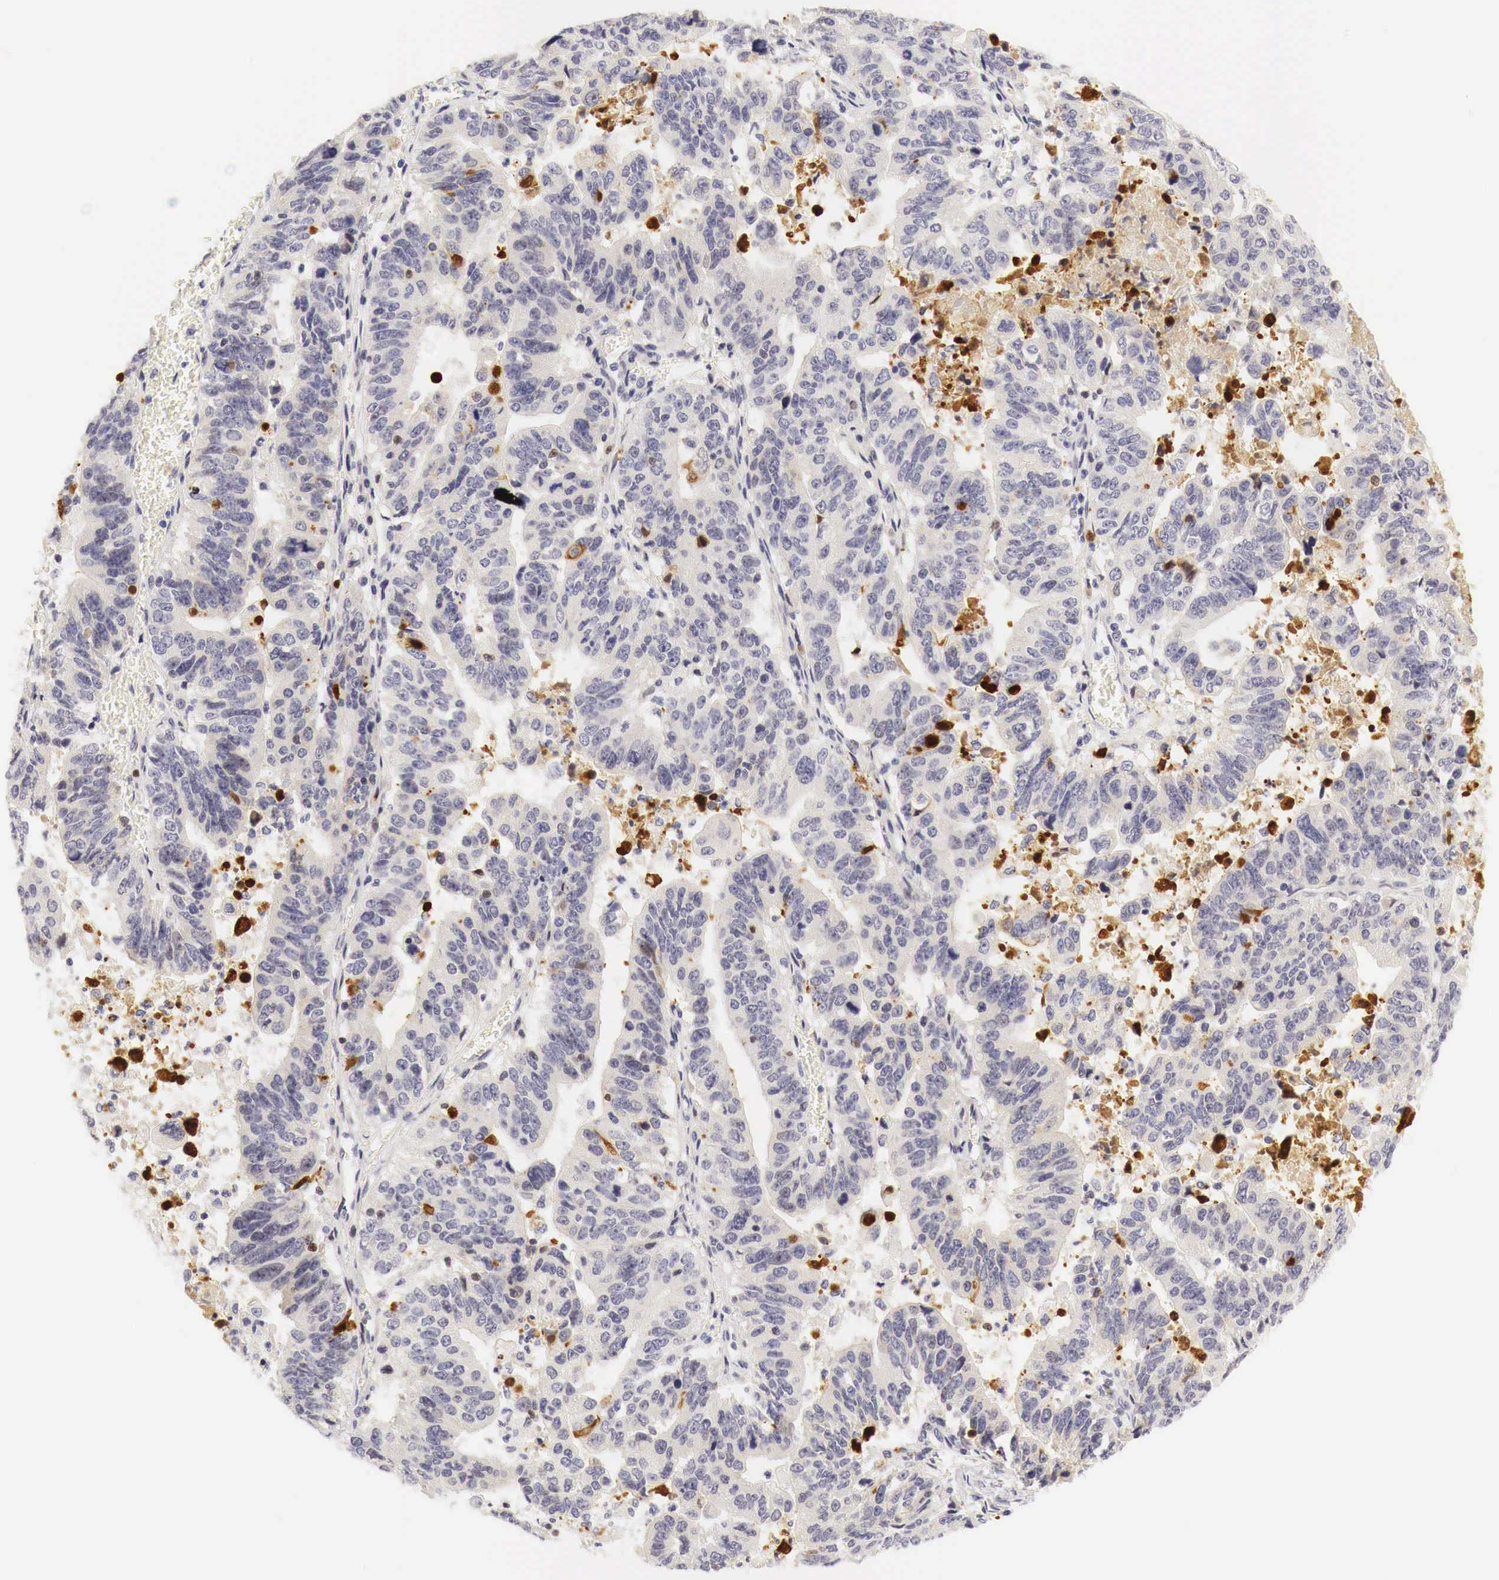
{"staining": {"intensity": "negative", "quantity": "none", "location": "none"}, "tissue": "stomach cancer", "cell_type": "Tumor cells", "image_type": "cancer", "snomed": [{"axis": "morphology", "description": "Adenocarcinoma, NOS"}, {"axis": "topography", "description": "Stomach, upper"}], "caption": "Human stomach cancer stained for a protein using immunohistochemistry shows no positivity in tumor cells.", "gene": "CASP3", "patient": {"sex": "female", "age": 50}}